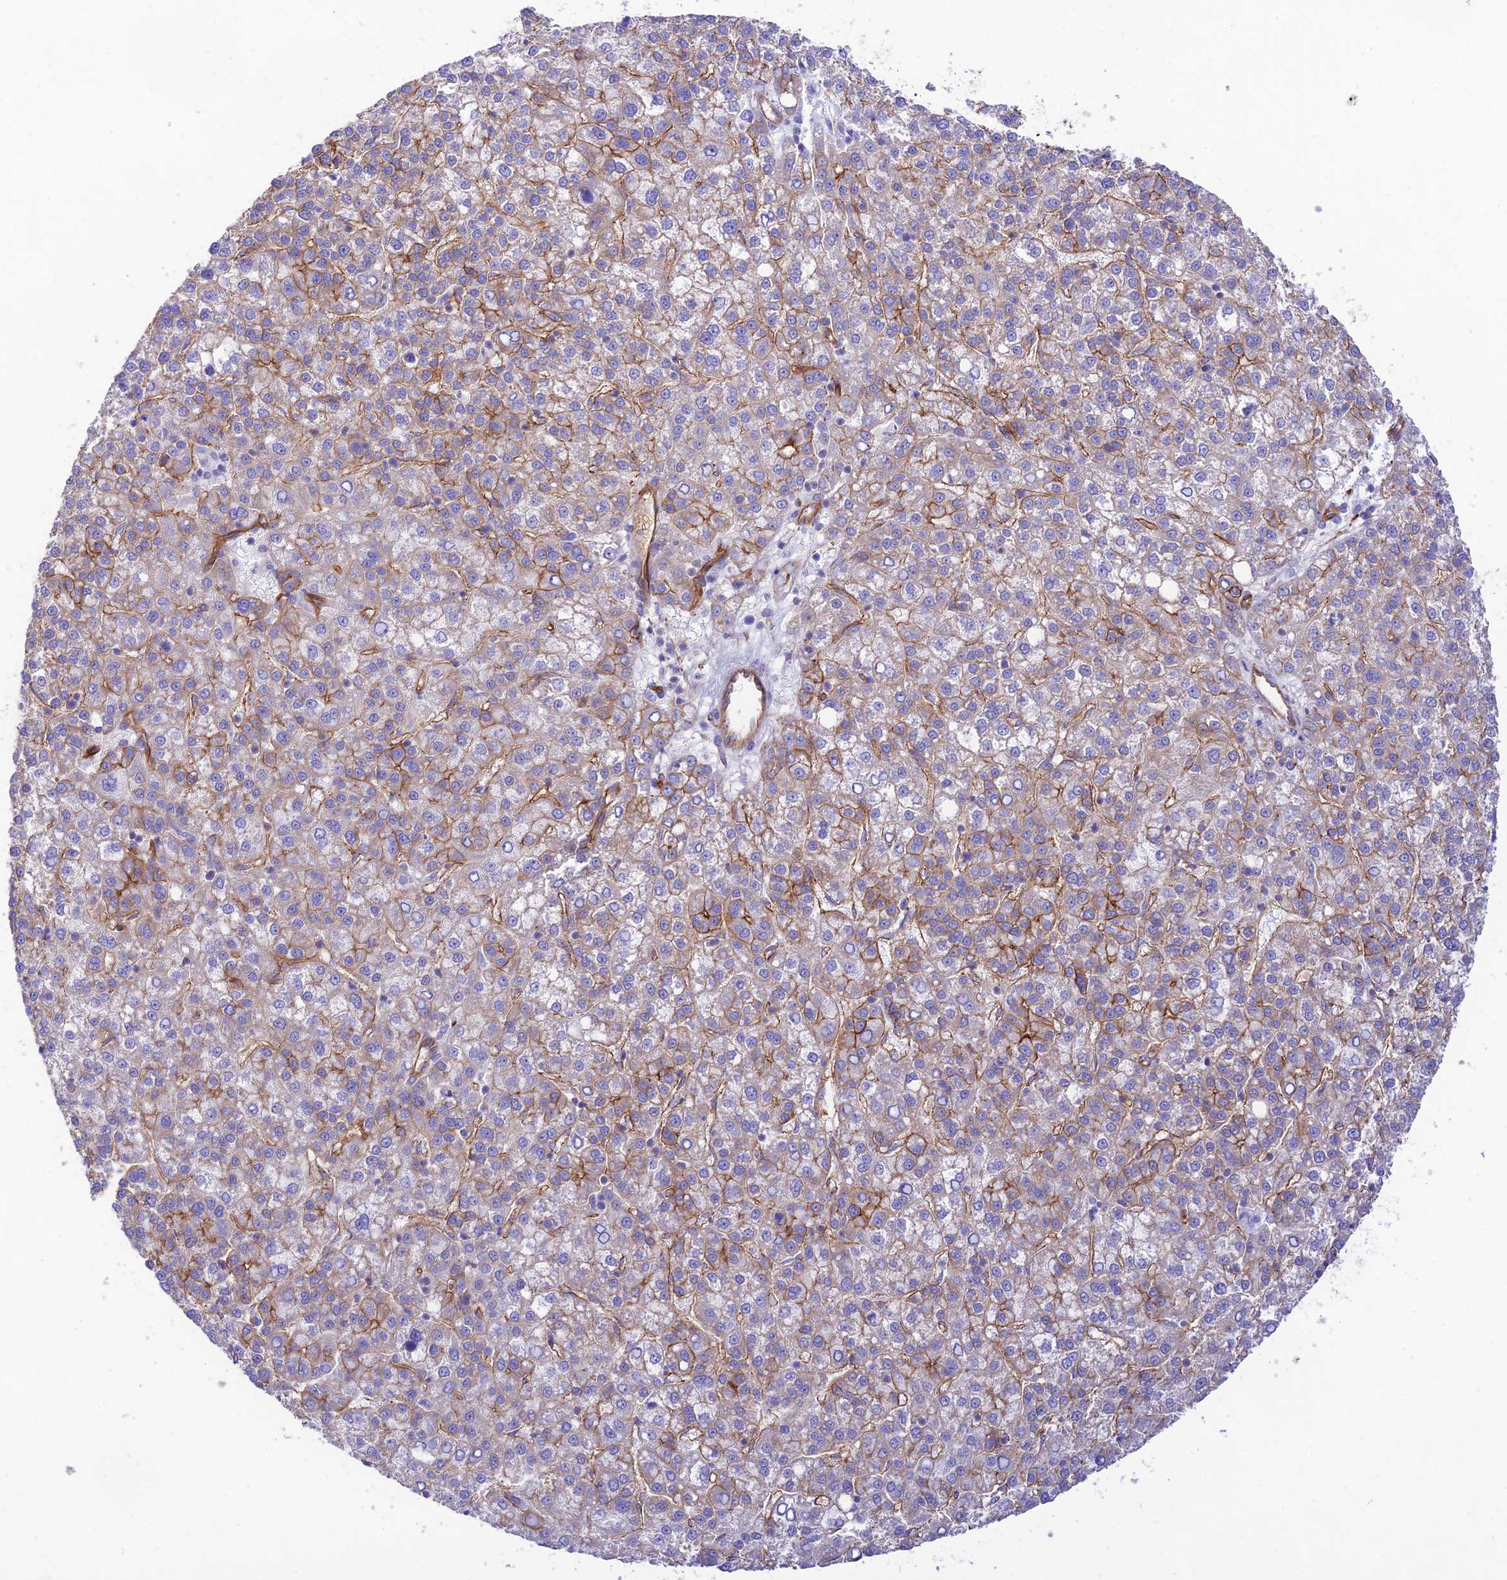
{"staining": {"intensity": "moderate", "quantity": "25%-75%", "location": "cytoplasmic/membranous"}, "tissue": "liver cancer", "cell_type": "Tumor cells", "image_type": "cancer", "snomed": [{"axis": "morphology", "description": "Carcinoma, Hepatocellular, NOS"}, {"axis": "topography", "description": "Liver"}], "caption": "The photomicrograph displays staining of liver cancer, revealing moderate cytoplasmic/membranous protein staining (brown color) within tumor cells.", "gene": "YPEL5", "patient": {"sex": "female", "age": 58}}